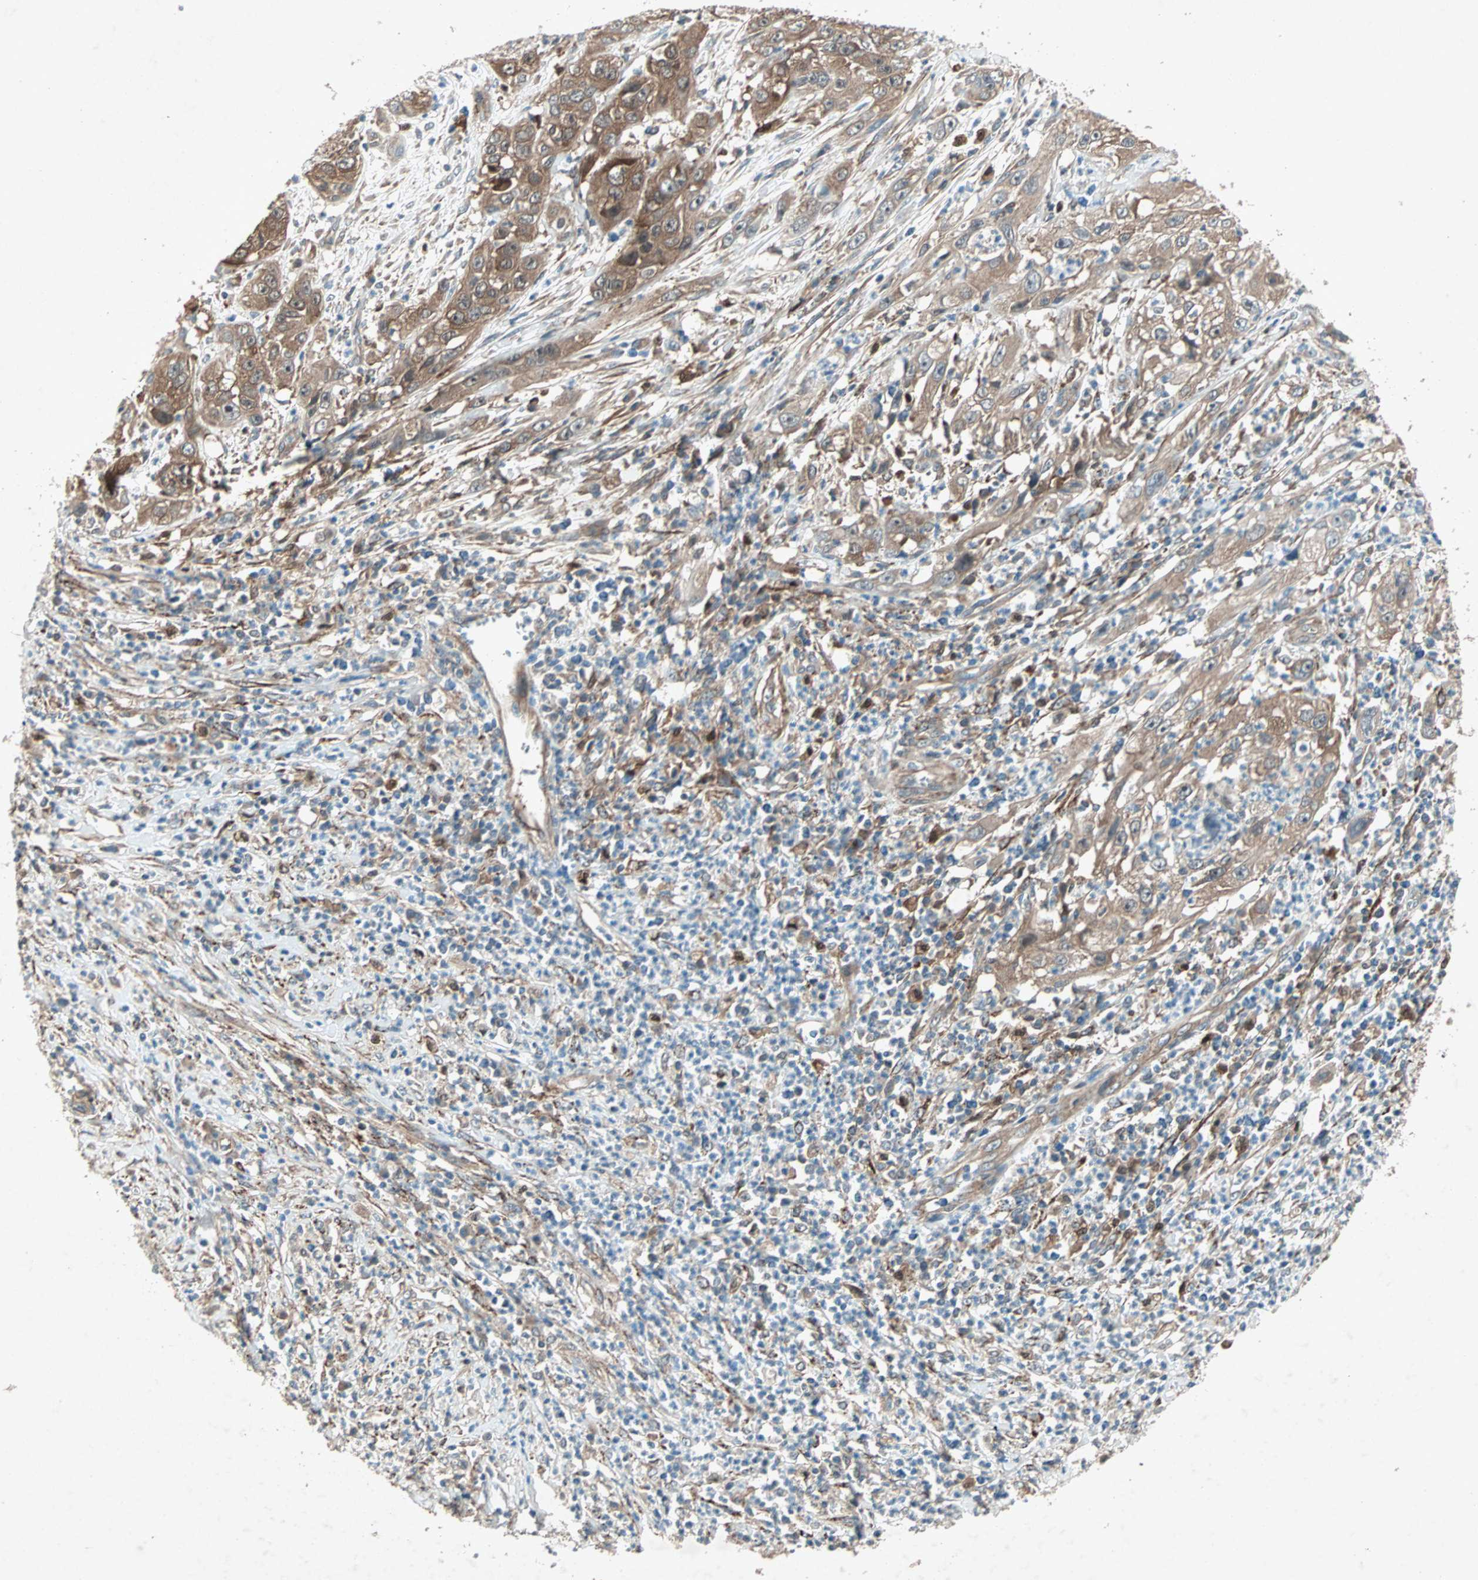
{"staining": {"intensity": "moderate", "quantity": ">75%", "location": "cytoplasmic/membranous"}, "tissue": "cervical cancer", "cell_type": "Tumor cells", "image_type": "cancer", "snomed": [{"axis": "morphology", "description": "Squamous cell carcinoma, NOS"}, {"axis": "topography", "description": "Cervix"}], "caption": "Cervical cancer (squamous cell carcinoma) stained with DAB (3,3'-diaminobenzidine) IHC reveals medium levels of moderate cytoplasmic/membranous positivity in about >75% of tumor cells.", "gene": "SDSL", "patient": {"sex": "female", "age": 32}}